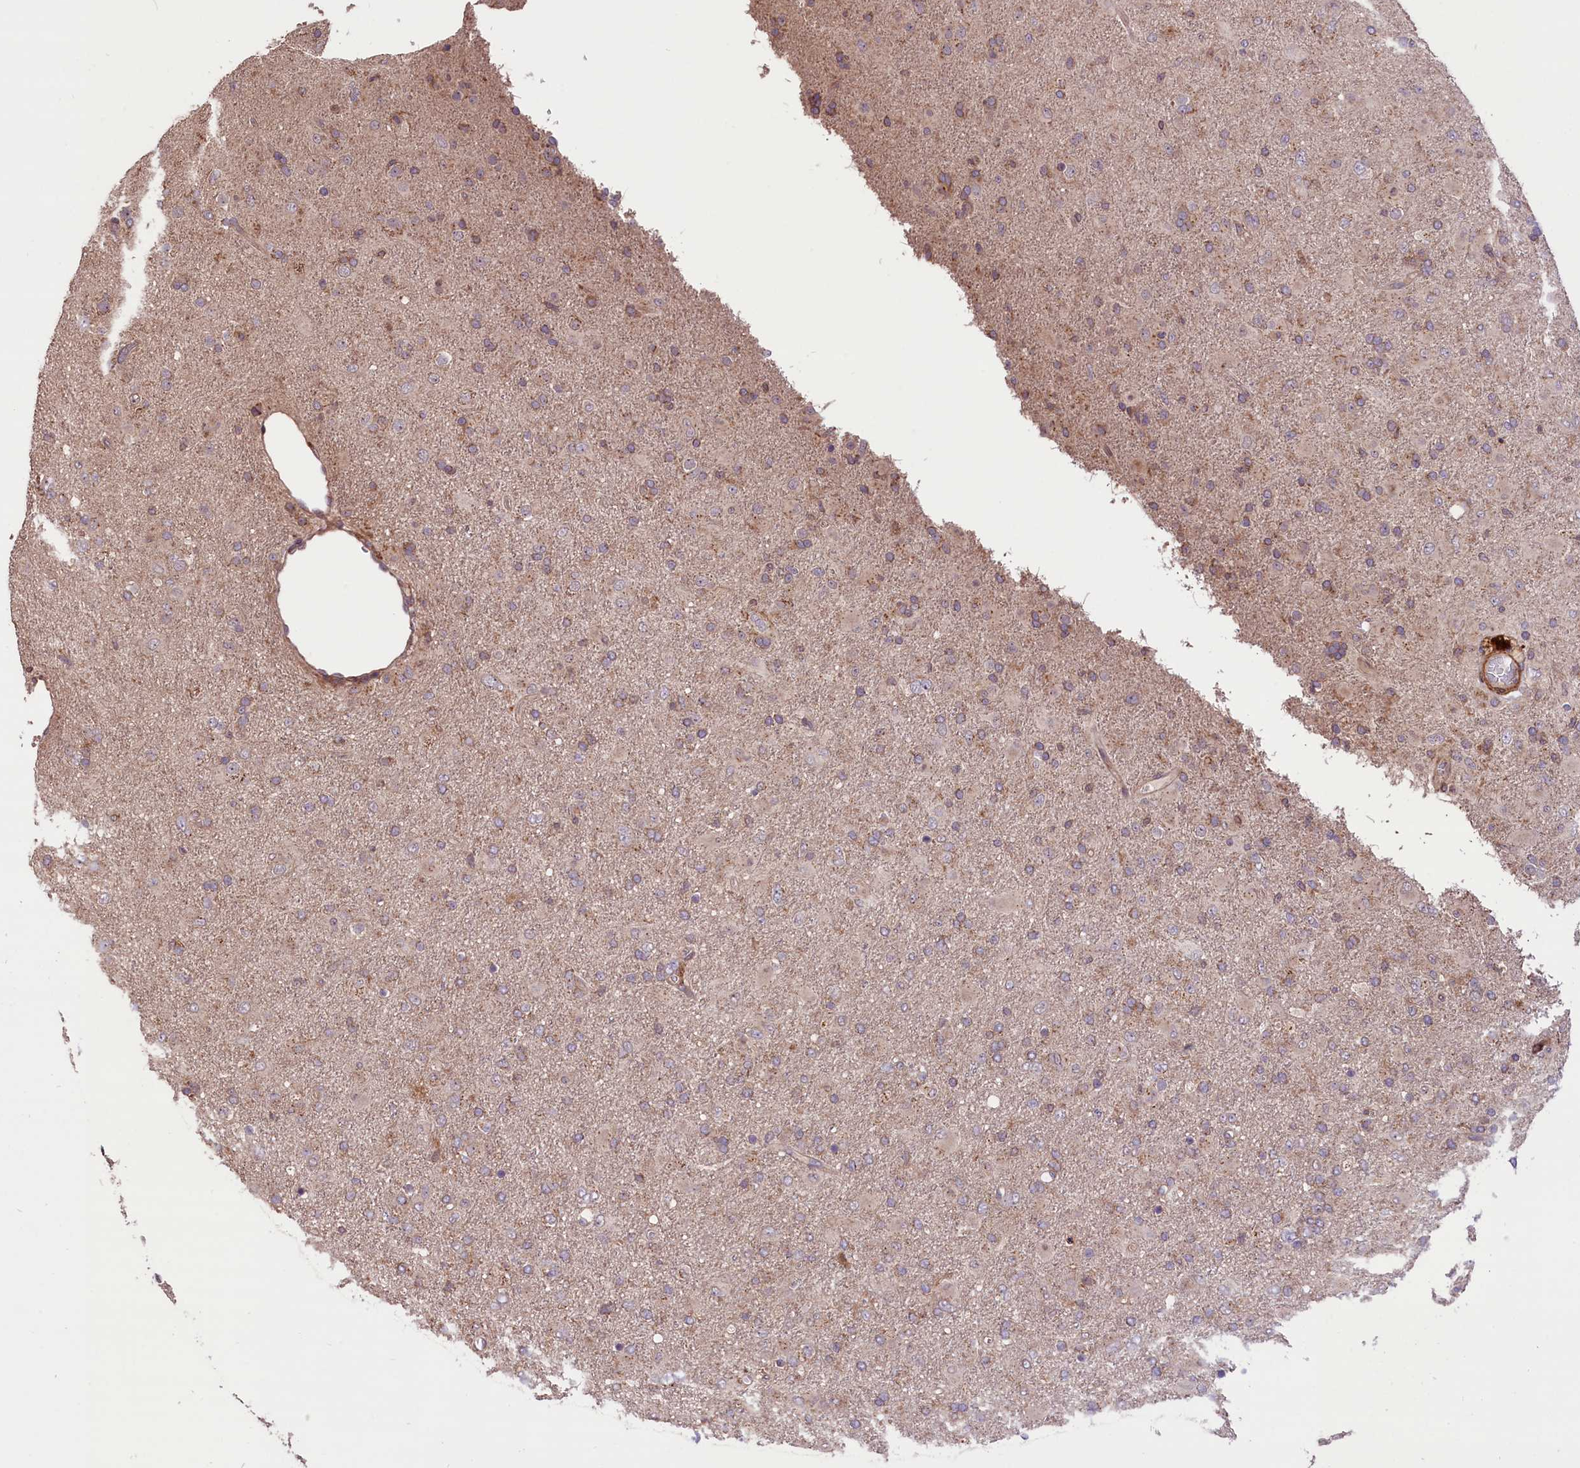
{"staining": {"intensity": "weak", "quantity": ">75%", "location": "cytoplasmic/membranous"}, "tissue": "glioma", "cell_type": "Tumor cells", "image_type": "cancer", "snomed": [{"axis": "morphology", "description": "Glioma, malignant, Low grade"}, {"axis": "topography", "description": "Brain"}], "caption": "This micrograph demonstrates IHC staining of low-grade glioma (malignant), with low weak cytoplasmic/membranous positivity in about >75% of tumor cells.", "gene": "HDAC5", "patient": {"sex": "male", "age": 65}}